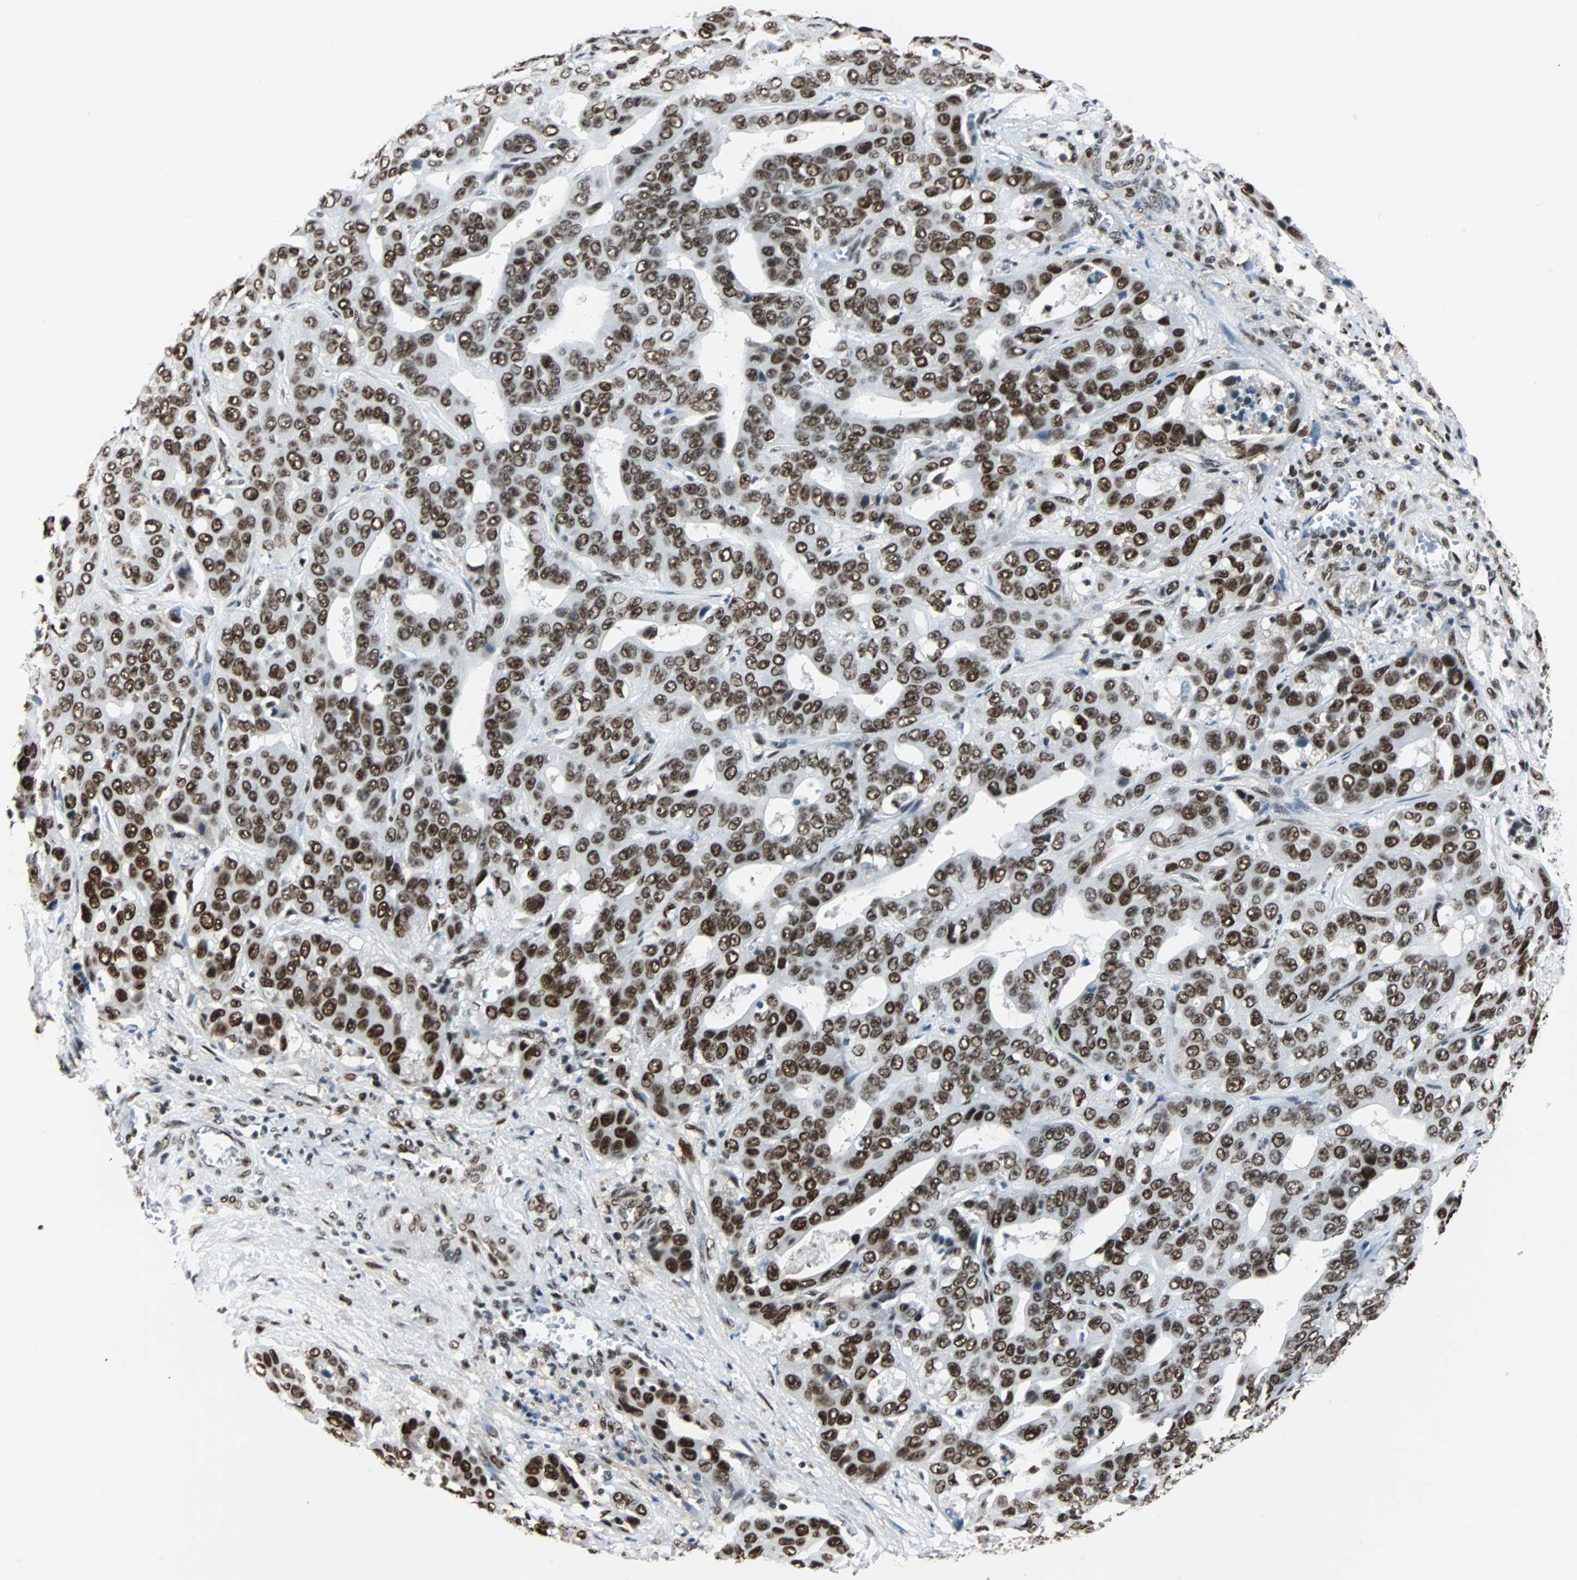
{"staining": {"intensity": "strong", "quantity": ">75%", "location": "nuclear"}, "tissue": "liver cancer", "cell_type": "Tumor cells", "image_type": "cancer", "snomed": [{"axis": "morphology", "description": "Cholangiocarcinoma"}, {"axis": "topography", "description": "Liver"}], "caption": "This is an image of IHC staining of liver cholangiocarcinoma, which shows strong expression in the nuclear of tumor cells.", "gene": "XRCC4", "patient": {"sex": "female", "age": 52}}